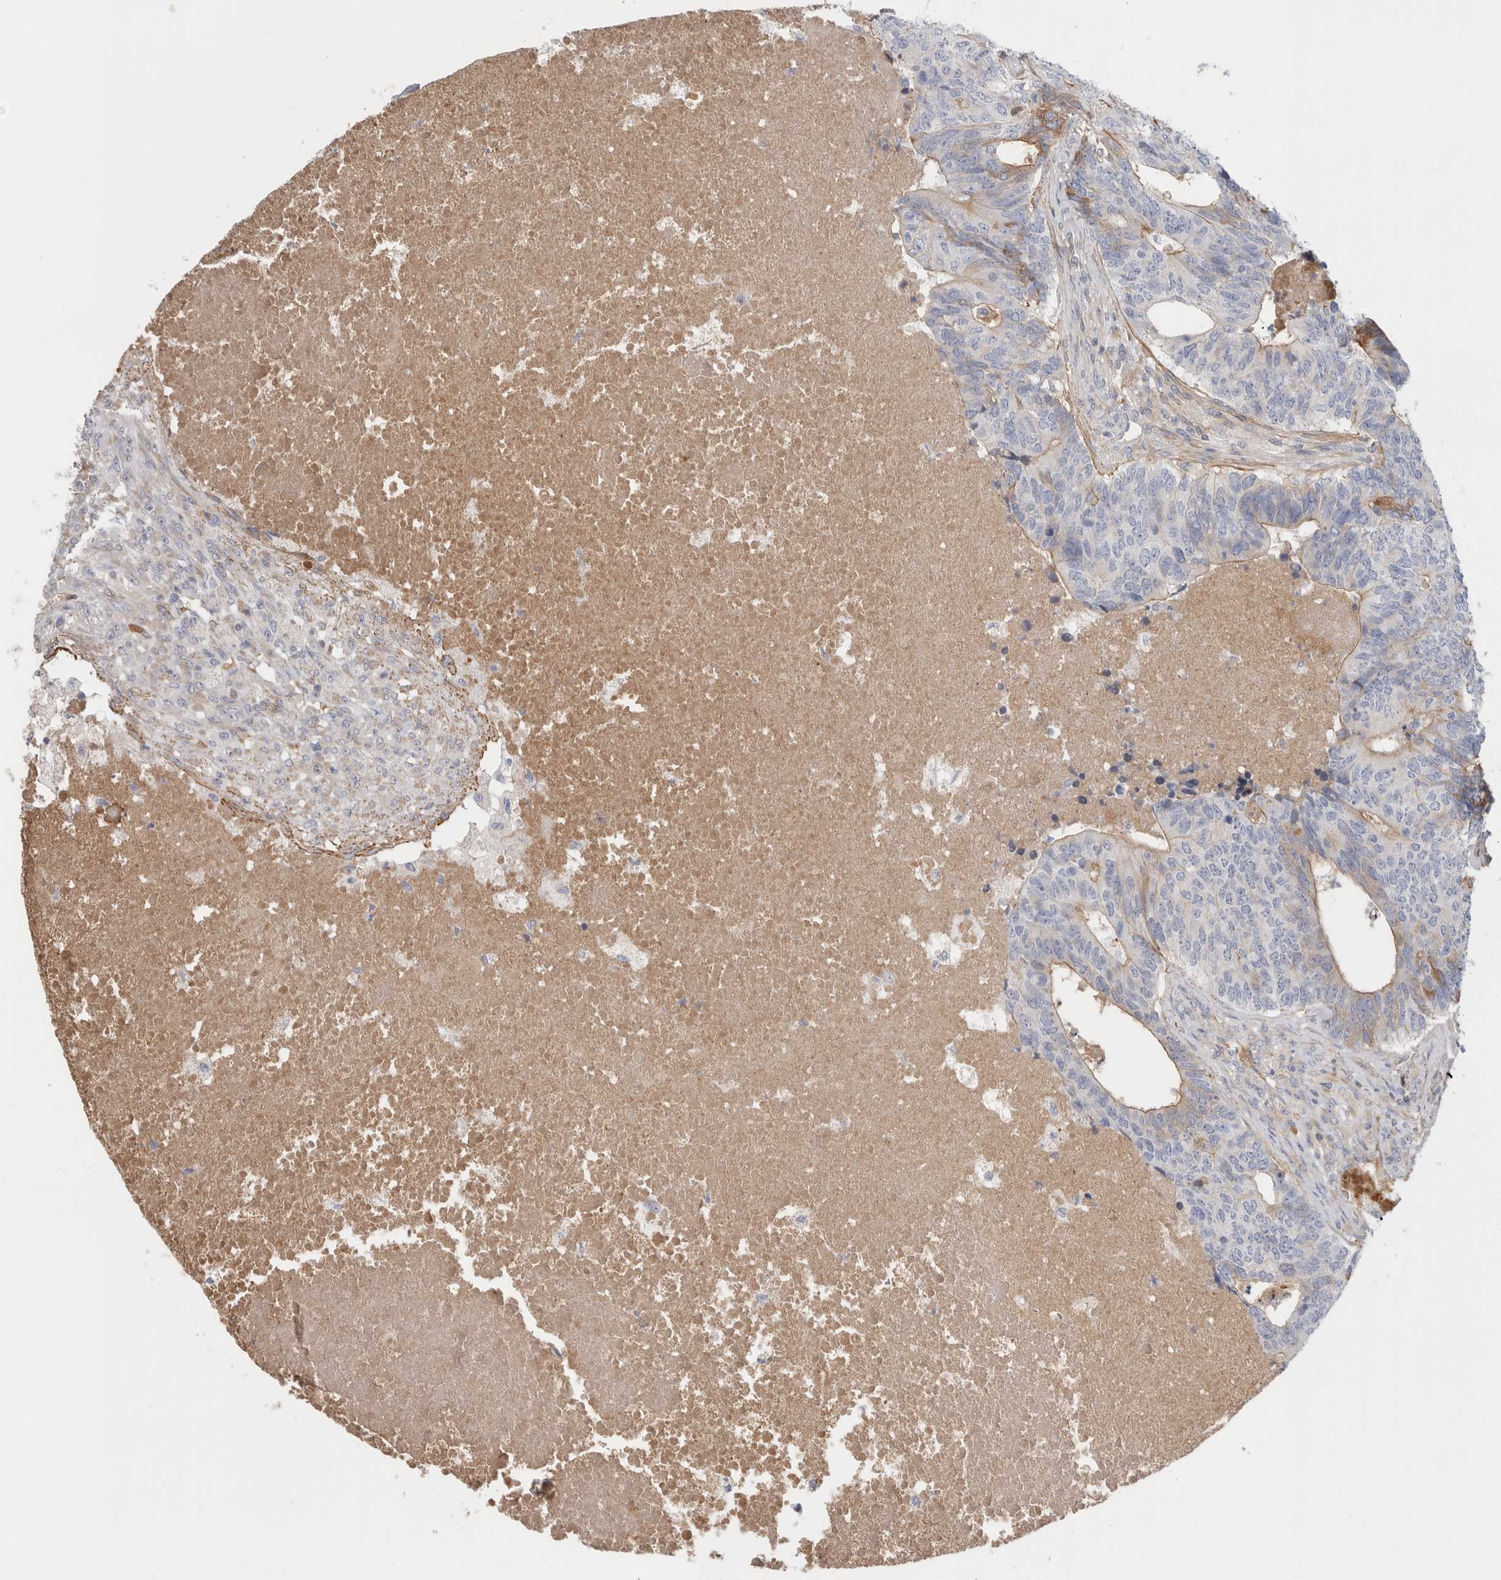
{"staining": {"intensity": "moderate", "quantity": "<25%", "location": "cytoplasmic/membranous"}, "tissue": "colorectal cancer", "cell_type": "Tumor cells", "image_type": "cancer", "snomed": [{"axis": "morphology", "description": "Adenocarcinoma, NOS"}, {"axis": "topography", "description": "Colon"}], "caption": "Immunohistochemical staining of adenocarcinoma (colorectal) exhibits low levels of moderate cytoplasmic/membranous positivity in about <25% of tumor cells.", "gene": "CFI", "patient": {"sex": "female", "age": 67}}